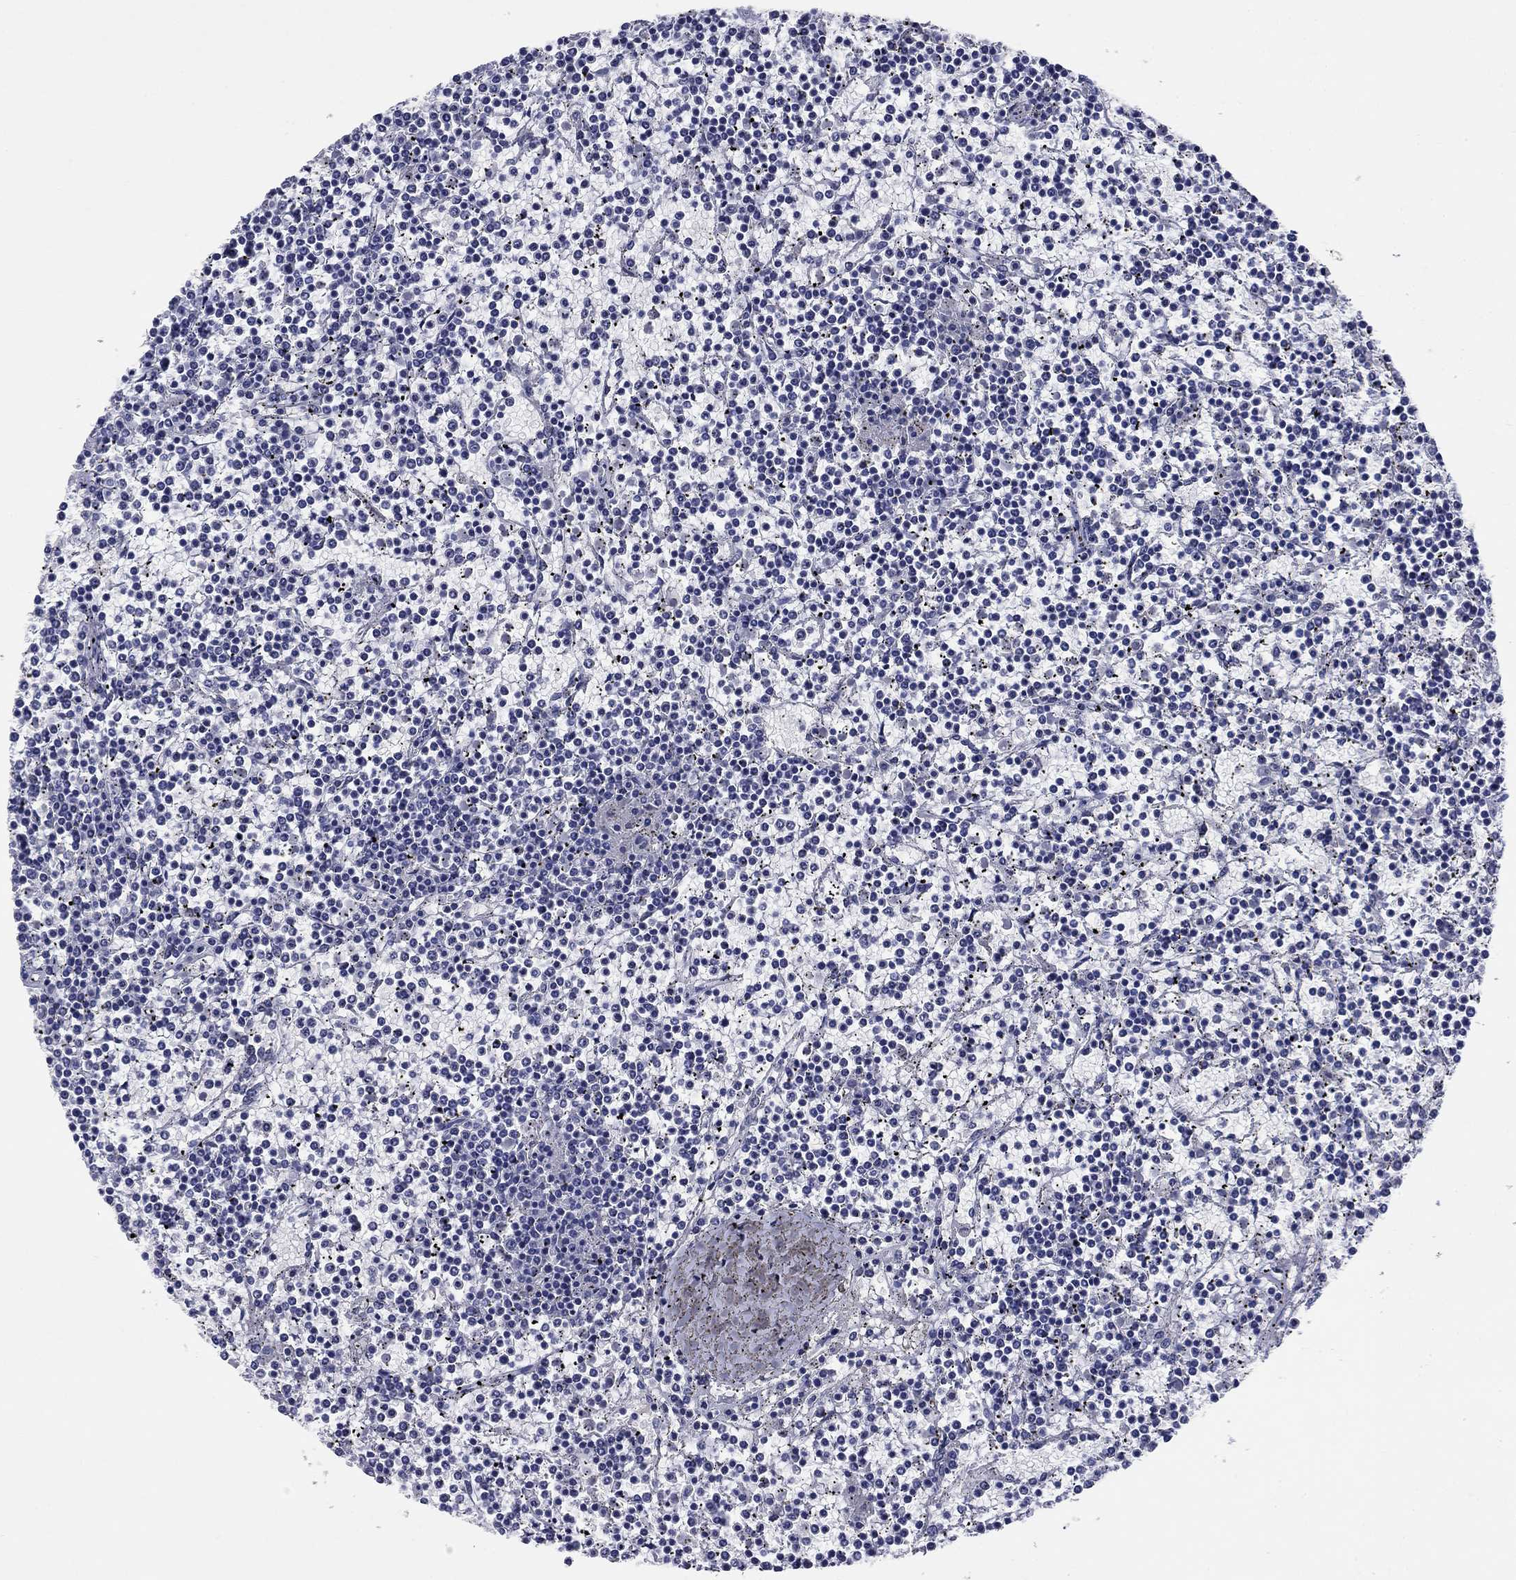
{"staining": {"intensity": "negative", "quantity": "none", "location": "none"}, "tissue": "lymphoma", "cell_type": "Tumor cells", "image_type": "cancer", "snomed": [{"axis": "morphology", "description": "Malignant lymphoma, non-Hodgkin's type, Low grade"}, {"axis": "topography", "description": "Spleen"}], "caption": "Tumor cells show no significant protein positivity in lymphoma.", "gene": "PRKCG", "patient": {"sex": "female", "age": 19}}